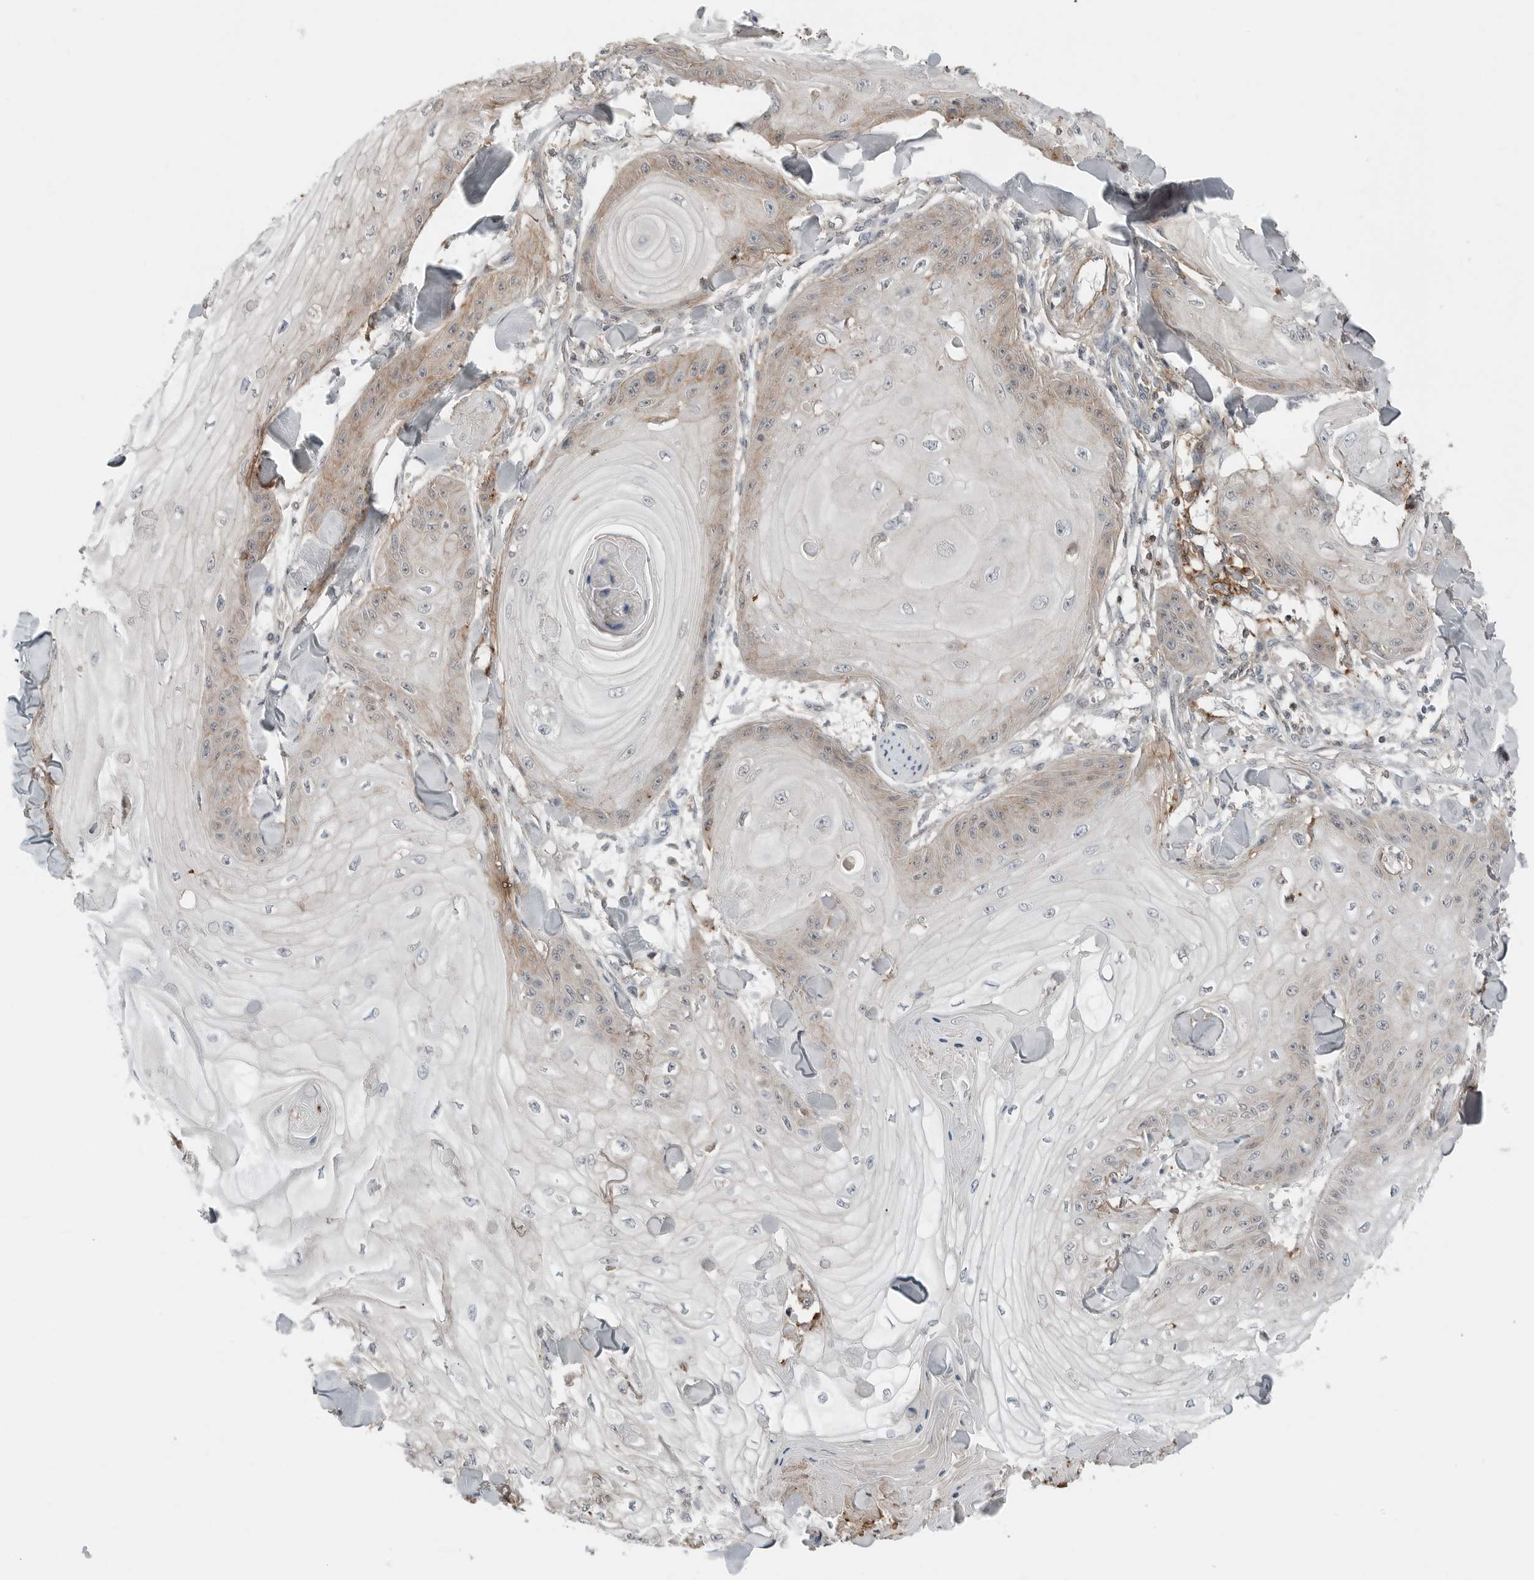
{"staining": {"intensity": "weak", "quantity": "25%-75%", "location": "cytoplasmic/membranous"}, "tissue": "skin cancer", "cell_type": "Tumor cells", "image_type": "cancer", "snomed": [{"axis": "morphology", "description": "Squamous cell carcinoma, NOS"}, {"axis": "topography", "description": "Skin"}], "caption": "The photomicrograph reveals staining of squamous cell carcinoma (skin), revealing weak cytoplasmic/membranous protein positivity (brown color) within tumor cells.", "gene": "LEFTY2", "patient": {"sex": "male", "age": 74}}